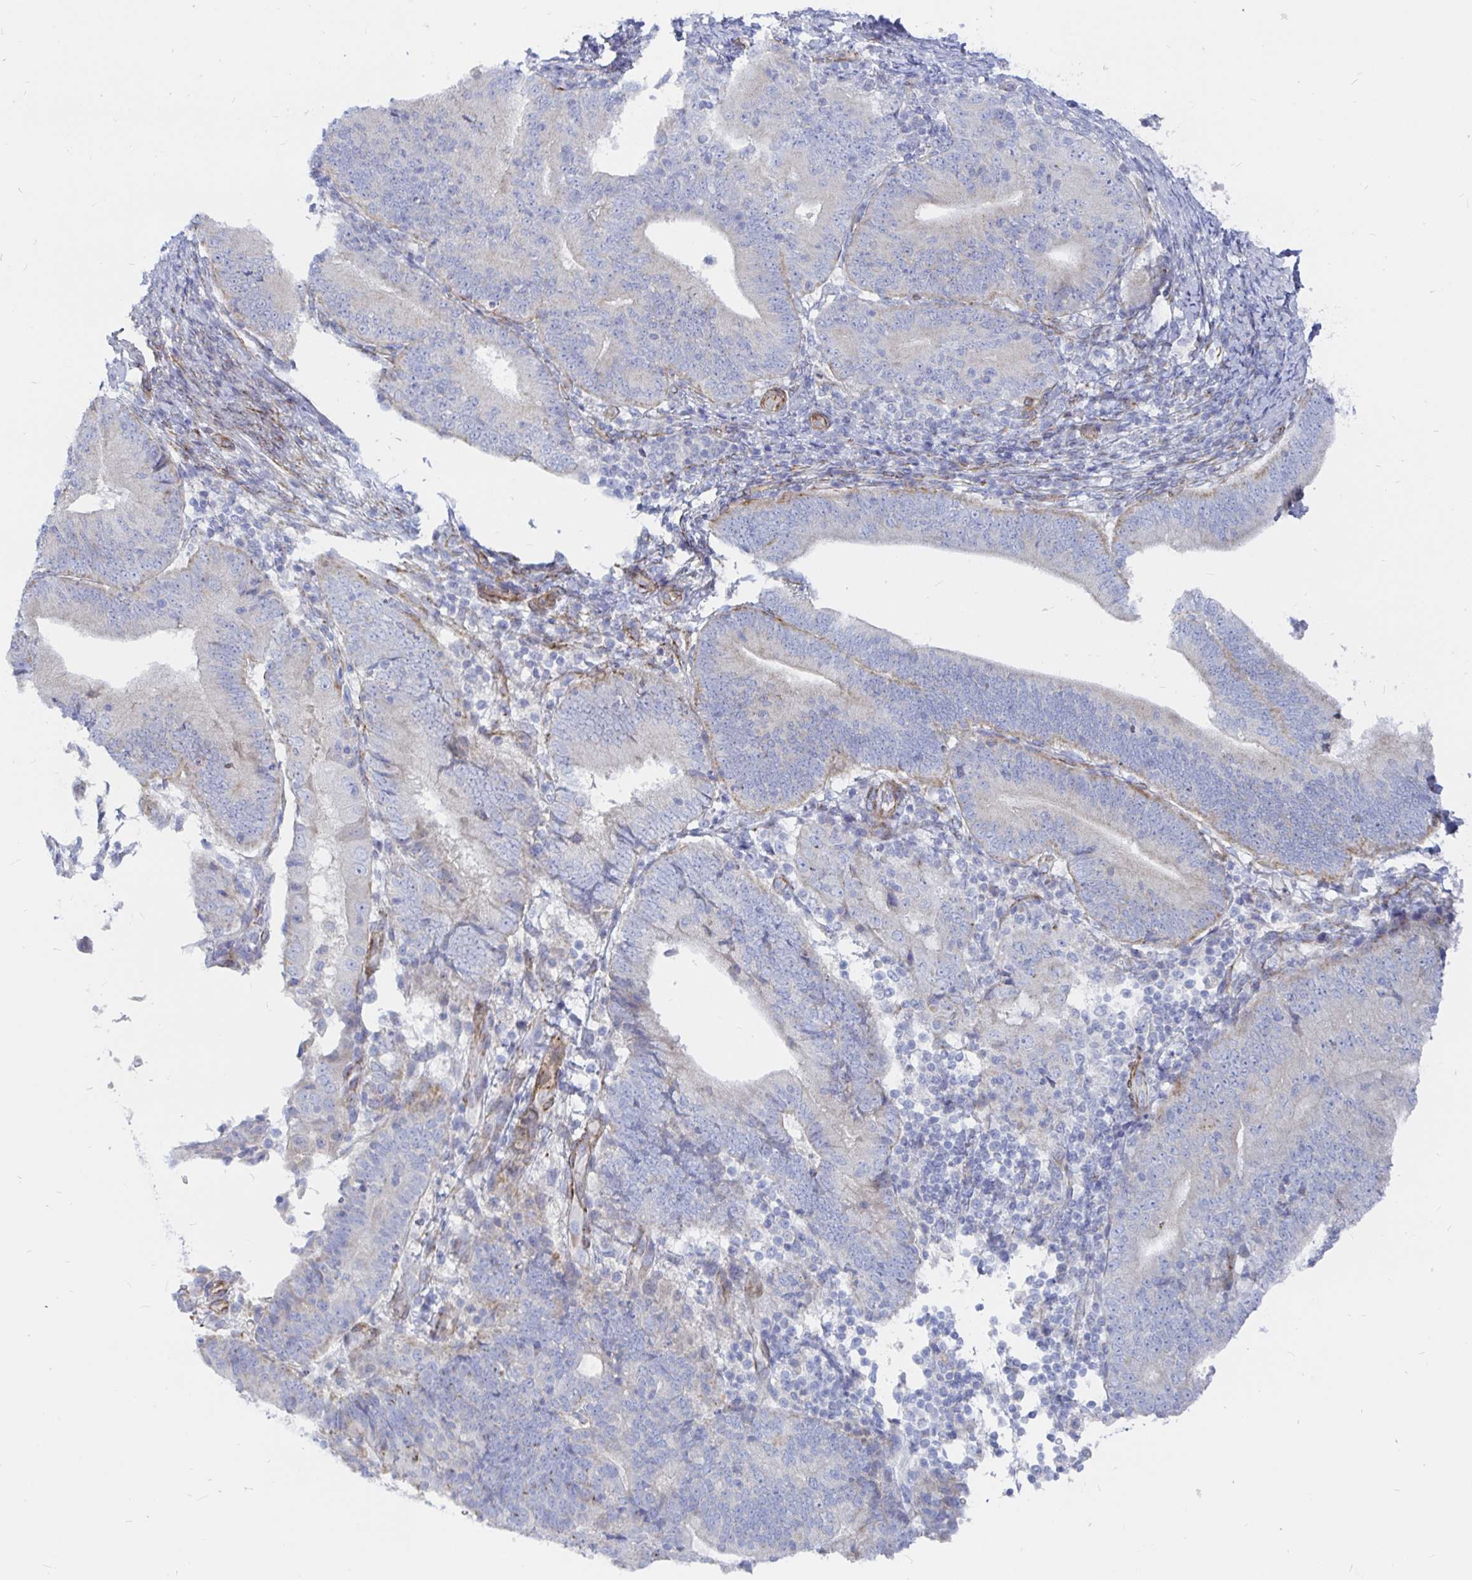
{"staining": {"intensity": "negative", "quantity": "none", "location": "none"}, "tissue": "endometrial cancer", "cell_type": "Tumor cells", "image_type": "cancer", "snomed": [{"axis": "morphology", "description": "Adenocarcinoma, NOS"}, {"axis": "topography", "description": "Endometrium"}], "caption": "The micrograph displays no significant positivity in tumor cells of endometrial cancer. The staining was performed using DAB (3,3'-diaminobenzidine) to visualize the protein expression in brown, while the nuclei were stained in blue with hematoxylin (Magnification: 20x).", "gene": "COX16", "patient": {"sex": "female", "age": 70}}